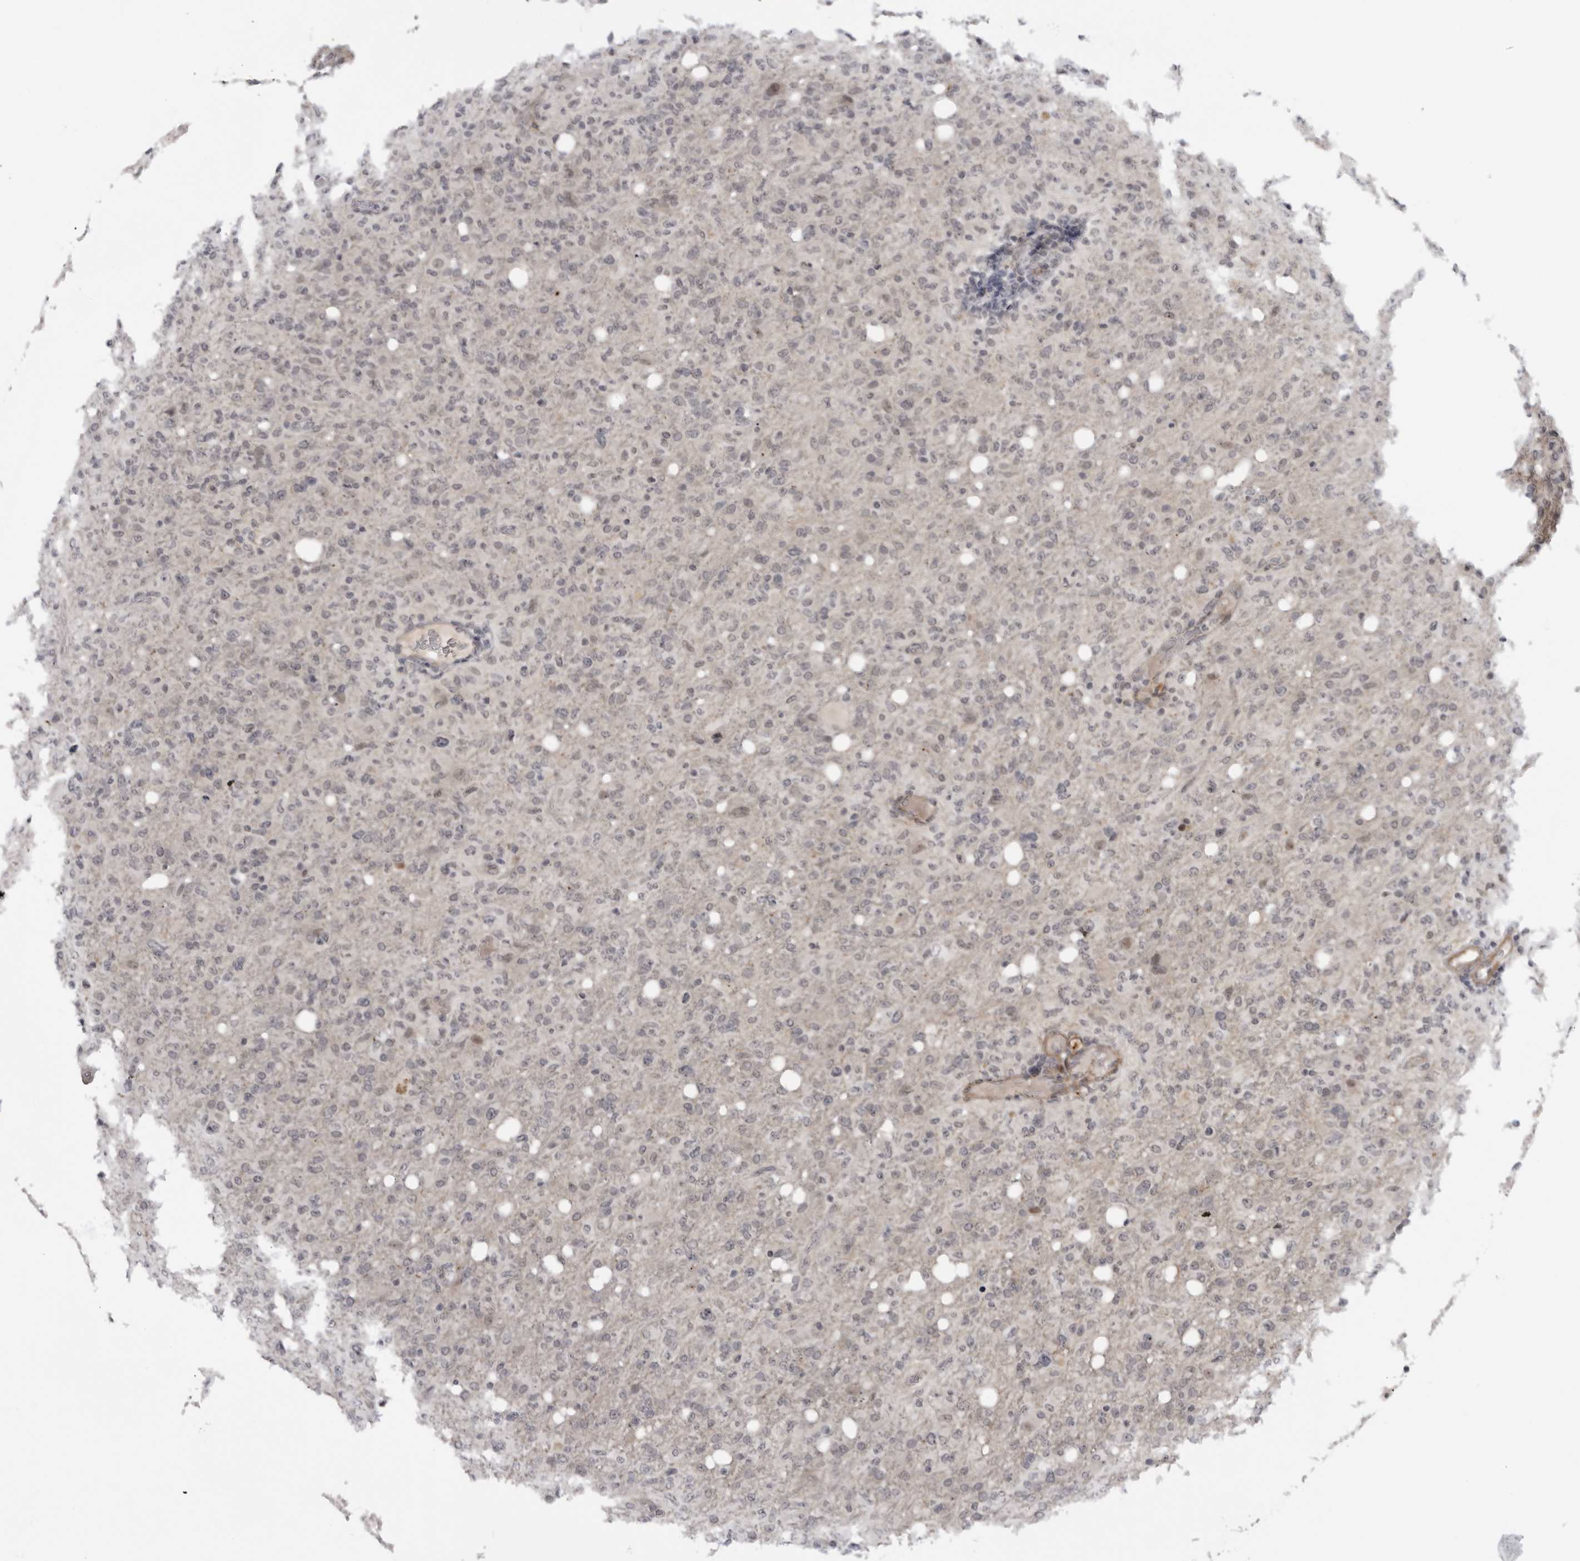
{"staining": {"intensity": "weak", "quantity": ">75%", "location": "nuclear"}, "tissue": "glioma", "cell_type": "Tumor cells", "image_type": "cancer", "snomed": [{"axis": "morphology", "description": "Glioma, malignant, High grade"}, {"axis": "topography", "description": "Brain"}], "caption": "Immunohistochemical staining of human glioma shows low levels of weak nuclear protein staining in about >75% of tumor cells.", "gene": "ALPK2", "patient": {"sex": "female", "age": 57}}